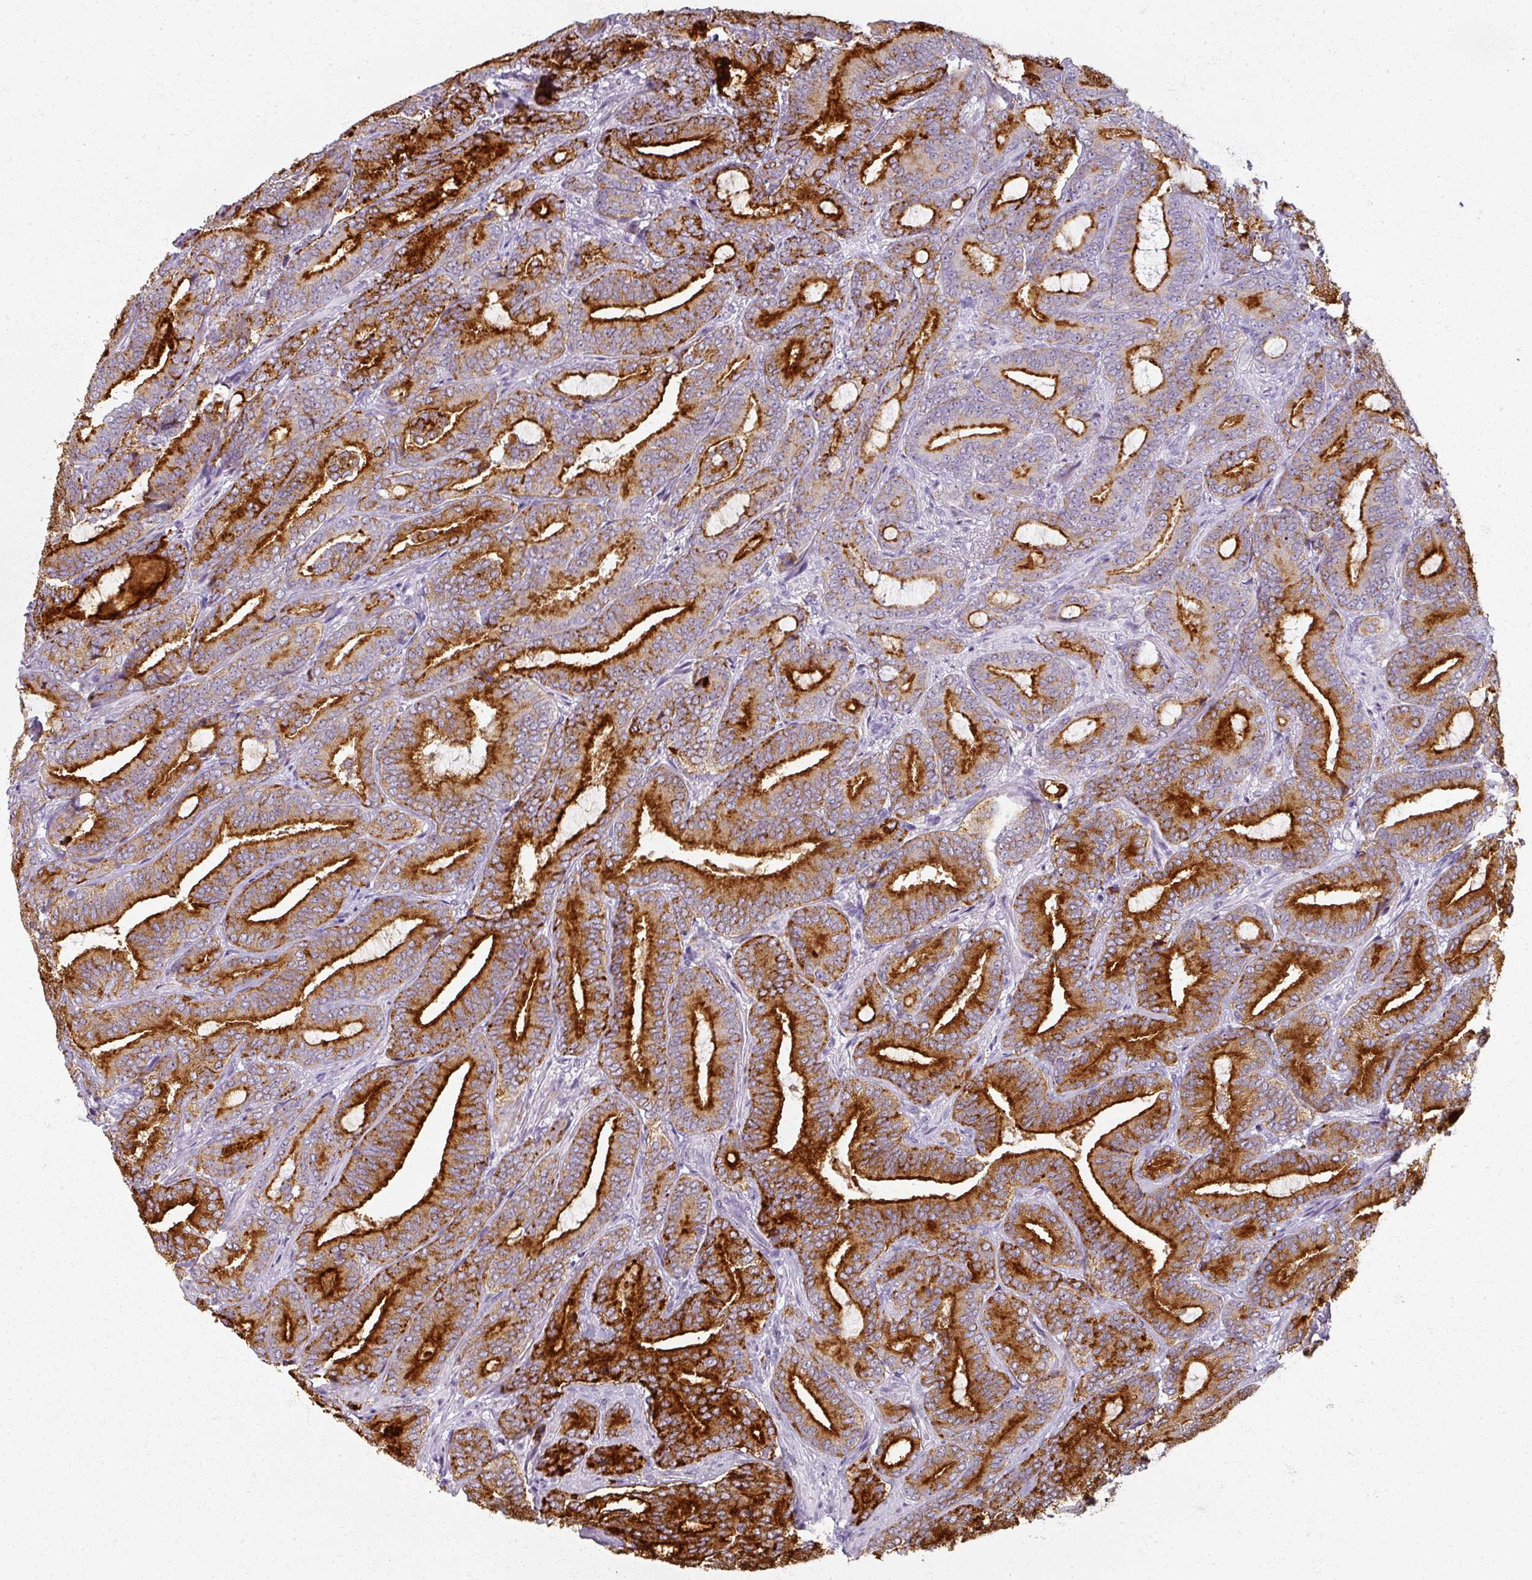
{"staining": {"intensity": "strong", "quantity": ">75%", "location": "cytoplasmic/membranous"}, "tissue": "prostate cancer", "cell_type": "Tumor cells", "image_type": "cancer", "snomed": [{"axis": "morphology", "description": "Adenocarcinoma, Low grade"}, {"axis": "topography", "description": "Prostate and seminal vesicle, NOS"}], "caption": "There is high levels of strong cytoplasmic/membranous positivity in tumor cells of adenocarcinoma (low-grade) (prostate), as demonstrated by immunohistochemical staining (brown color).", "gene": "RFPL2", "patient": {"sex": "male", "age": 61}}